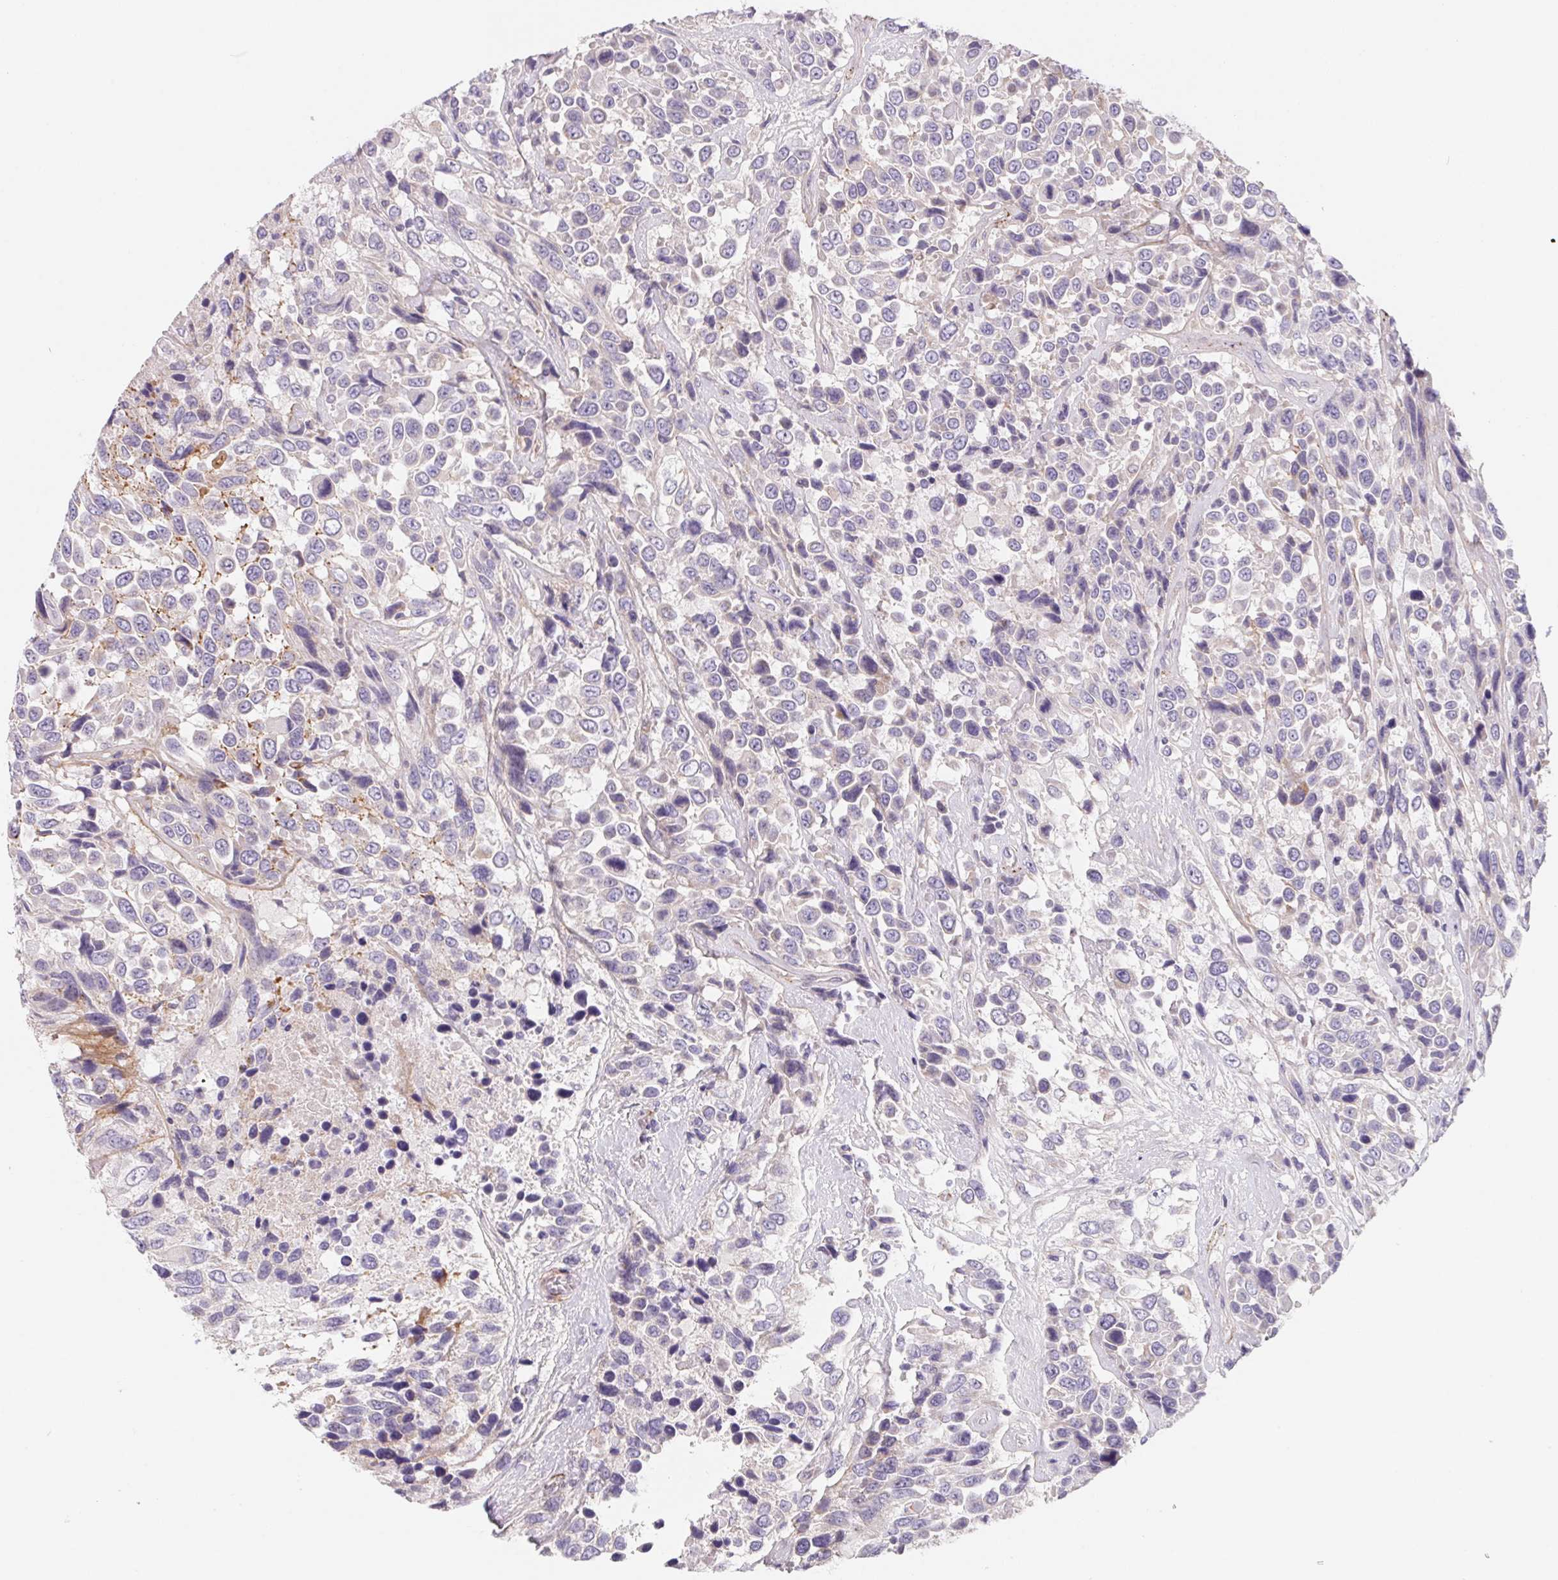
{"staining": {"intensity": "negative", "quantity": "none", "location": "none"}, "tissue": "urothelial cancer", "cell_type": "Tumor cells", "image_type": "cancer", "snomed": [{"axis": "morphology", "description": "Urothelial carcinoma, High grade"}, {"axis": "topography", "description": "Urinary bladder"}], "caption": "There is no significant positivity in tumor cells of high-grade urothelial carcinoma. (Immunohistochemistry (ihc), brightfield microscopy, high magnification).", "gene": "LPA", "patient": {"sex": "female", "age": 70}}